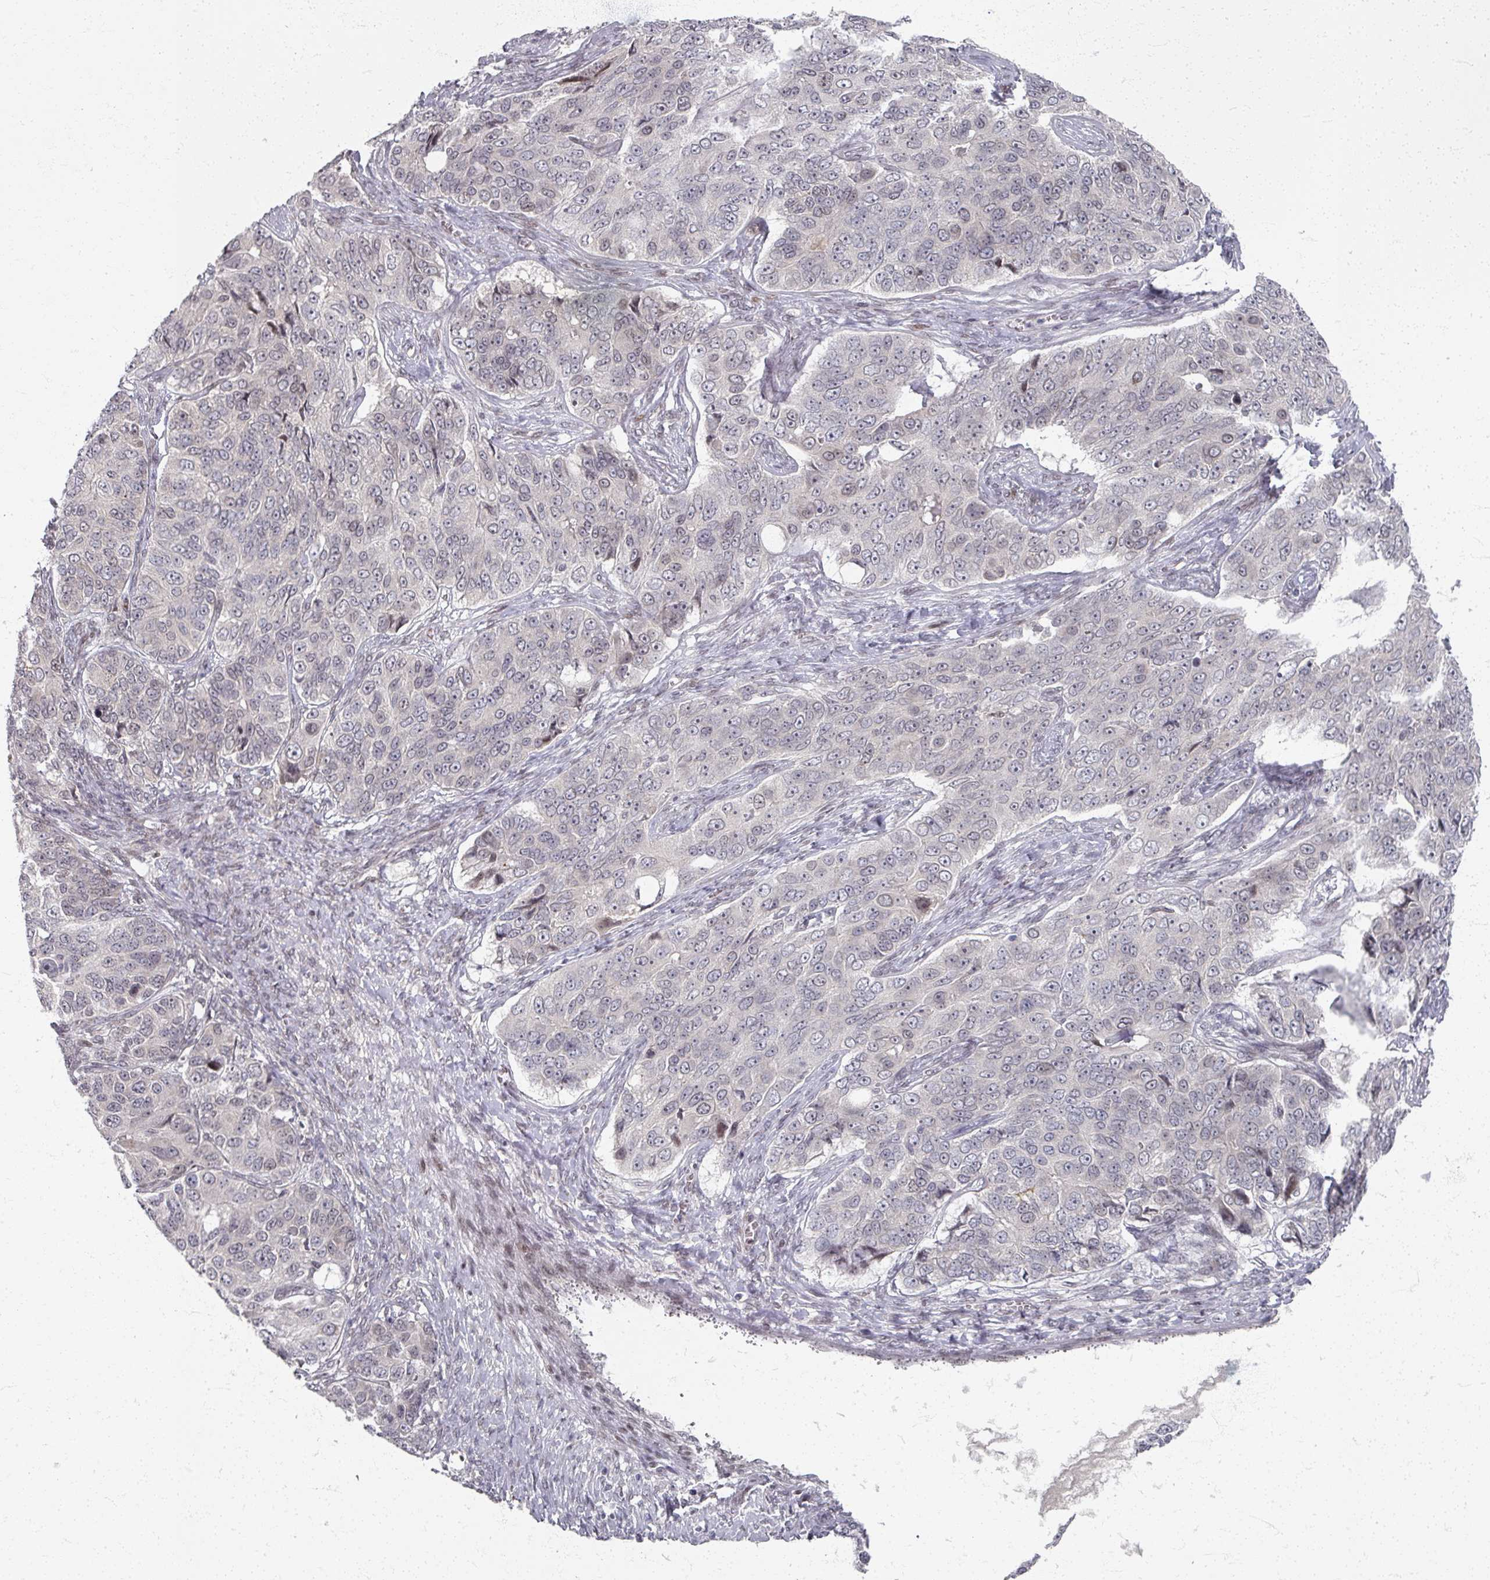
{"staining": {"intensity": "weak", "quantity": "<25%", "location": "nuclear"}, "tissue": "ovarian cancer", "cell_type": "Tumor cells", "image_type": "cancer", "snomed": [{"axis": "morphology", "description": "Carcinoma, endometroid"}, {"axis": "topography", "description": "Ovary"}], "caption": "This is an immunohistochemistry photomicrograph of ovarian endometroid carcinoma. There is no positivity in tumor cells.", "gene": "PSKH1", "patient": {"sex": "female", "age": 51}}